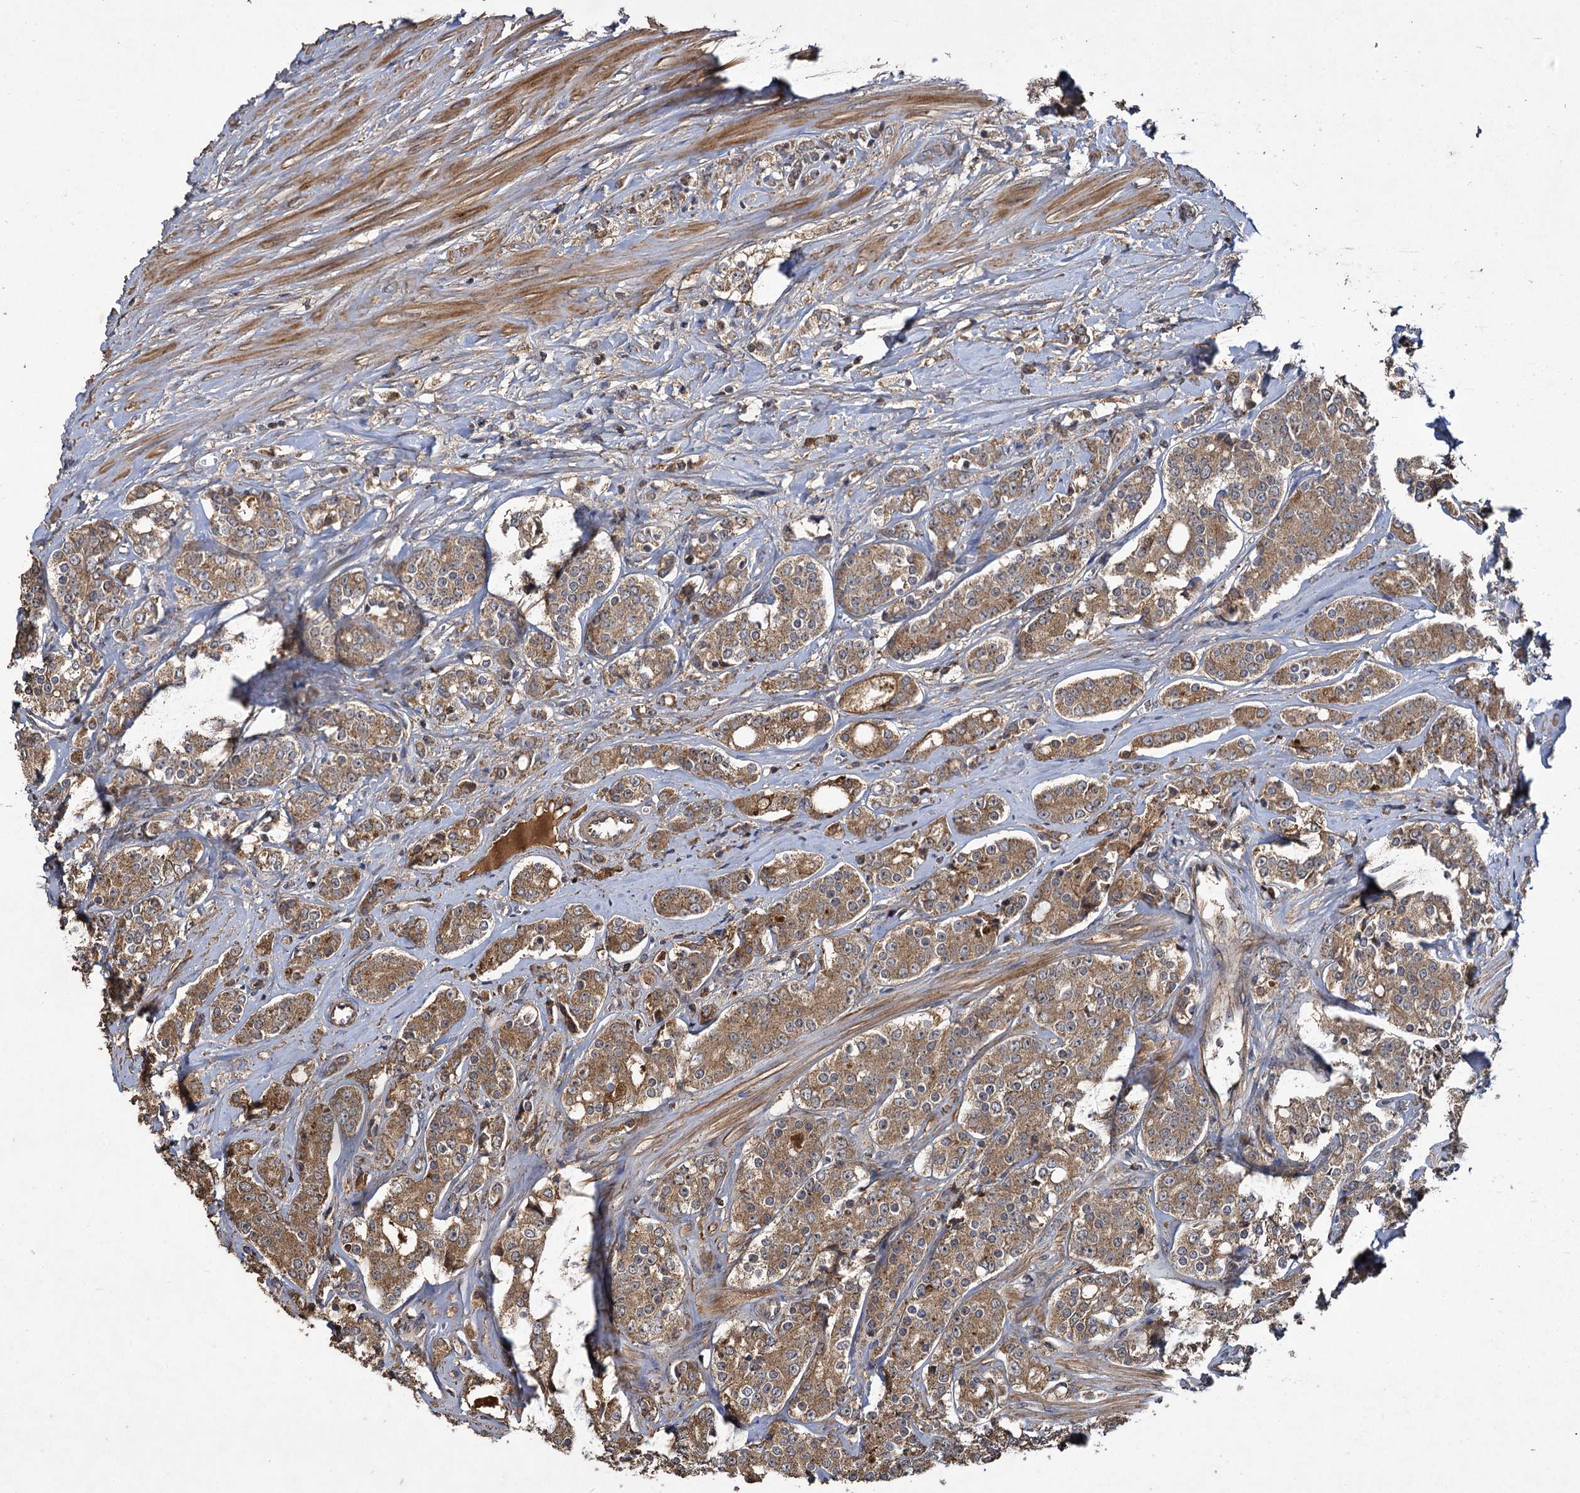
{"staining": {"intensity": "moderate", "quantity": ">75%", "location": "cytoplasmic/membranous"}, "tissue": "prostate cancer", "cell_type": "Tumor cells", "image_type": "cancer", "snomed": [{"axis": "morphology", "description": "Adenocarcinoma, High grade"}, {"axis": "topography", "description": "Prostate"}], "caption": "Immunohistochemical staining of prostate adenocarcinoma (high-grade) exhibits moderate cytoplasmic/membranous protein expression in about >75% of tumor cells.", "gene": "GCLC", "patient": {"sex": "male", "age": 62}}